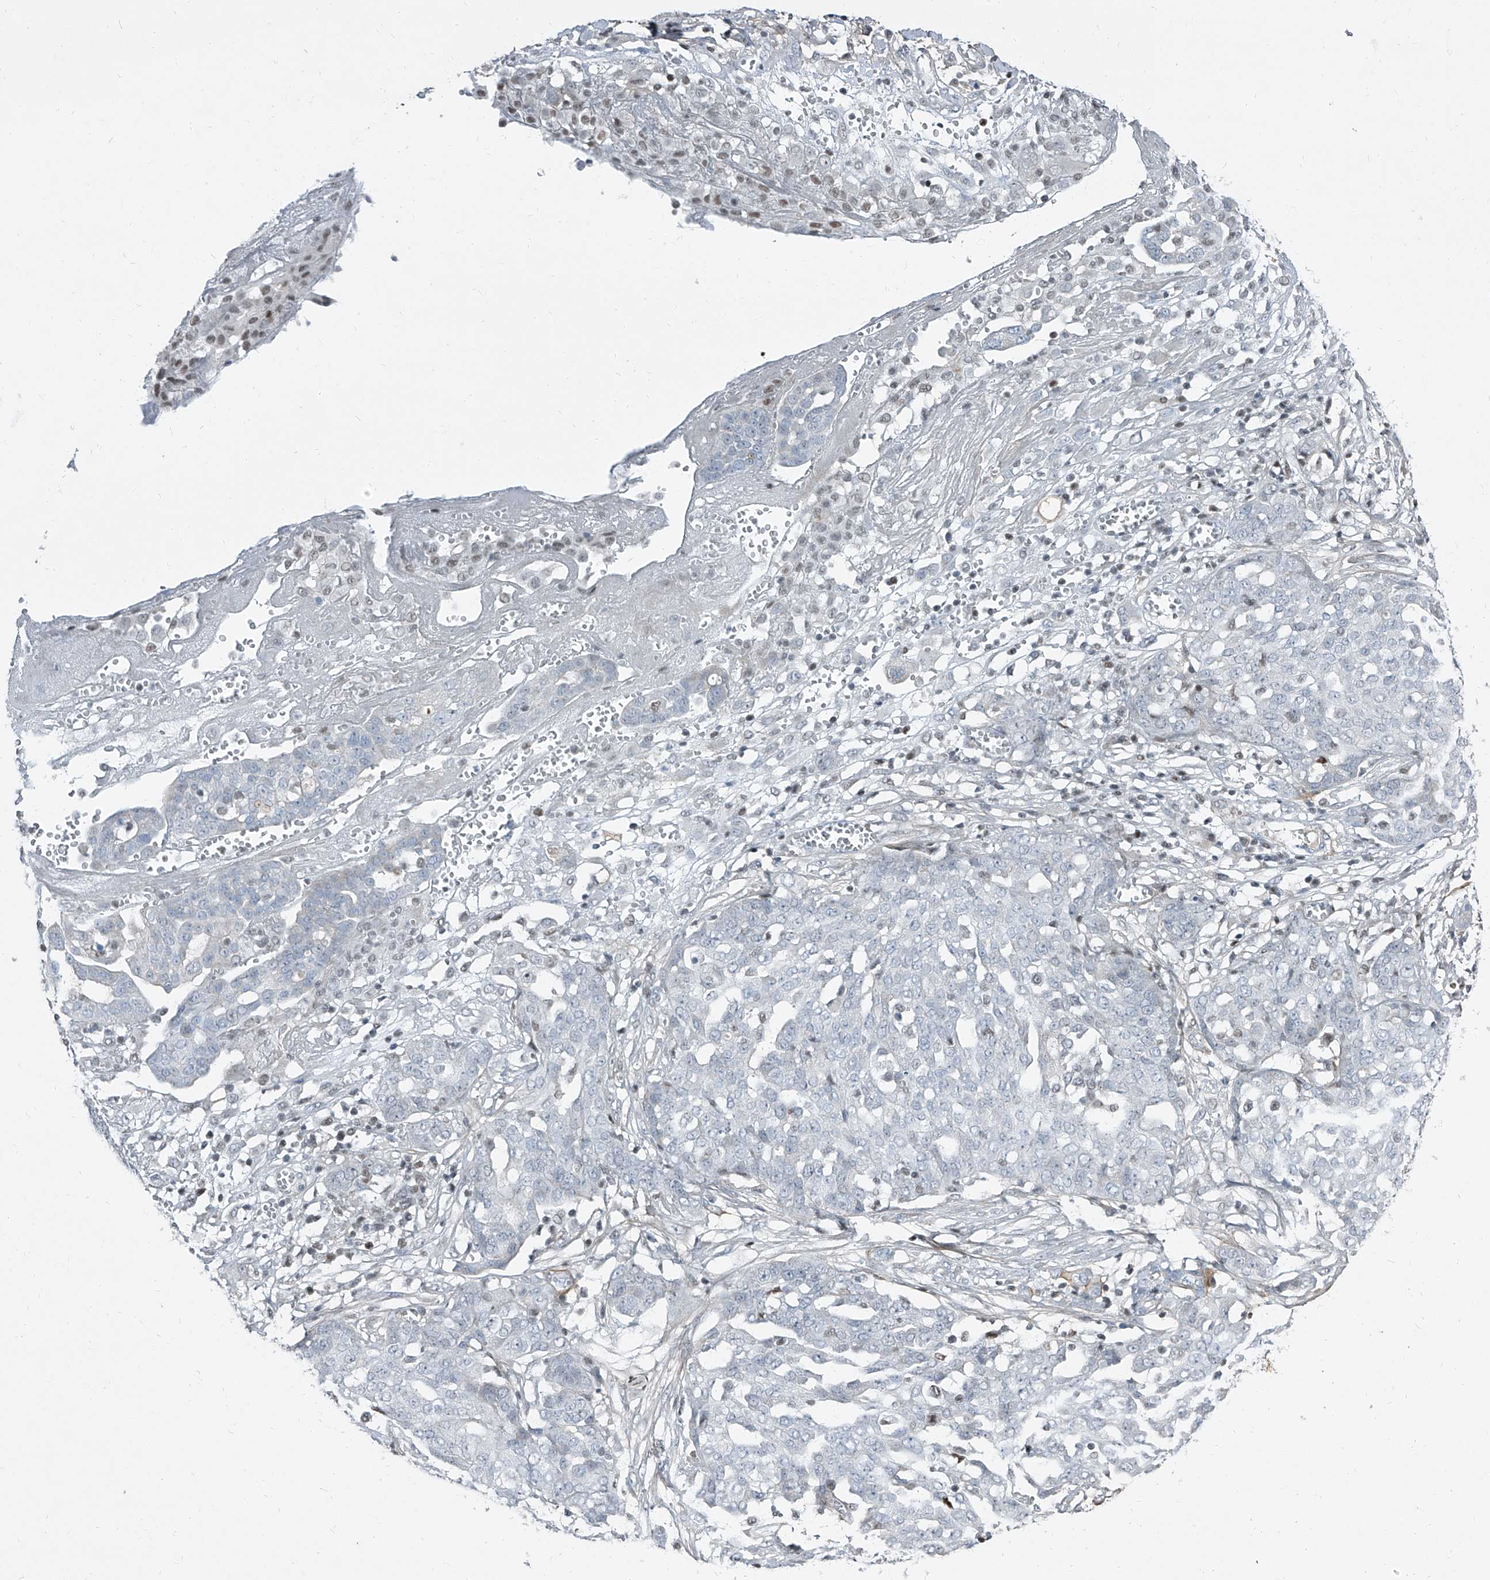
{"staining": {"intensity": "negative", "quantity": "none", "location": "none"}, "tissue": "ovarian cancer", "cell_type": "Tumor cells", "image_type": "cancer", "snomed": [{"axis": "morphology", "description": "Cystadenocarcinoma, serous, NOS"}, {"axis": "topography", "description": "Soft tissue"}, {"axis": "topography", "description": "Ovary"}], "caption": "A high-resolution histopathology image shows immunohistochemistry (IHC) staining of ovarian cancer, which displays no significant staining in tumor cells. (DAB (3,3'-diaminobenzidine) immunohistochemistry (IHC) with hematoxylin counter stain).", "gene": "HOXA3", "patient": {"sex": "female", "age": 57}}